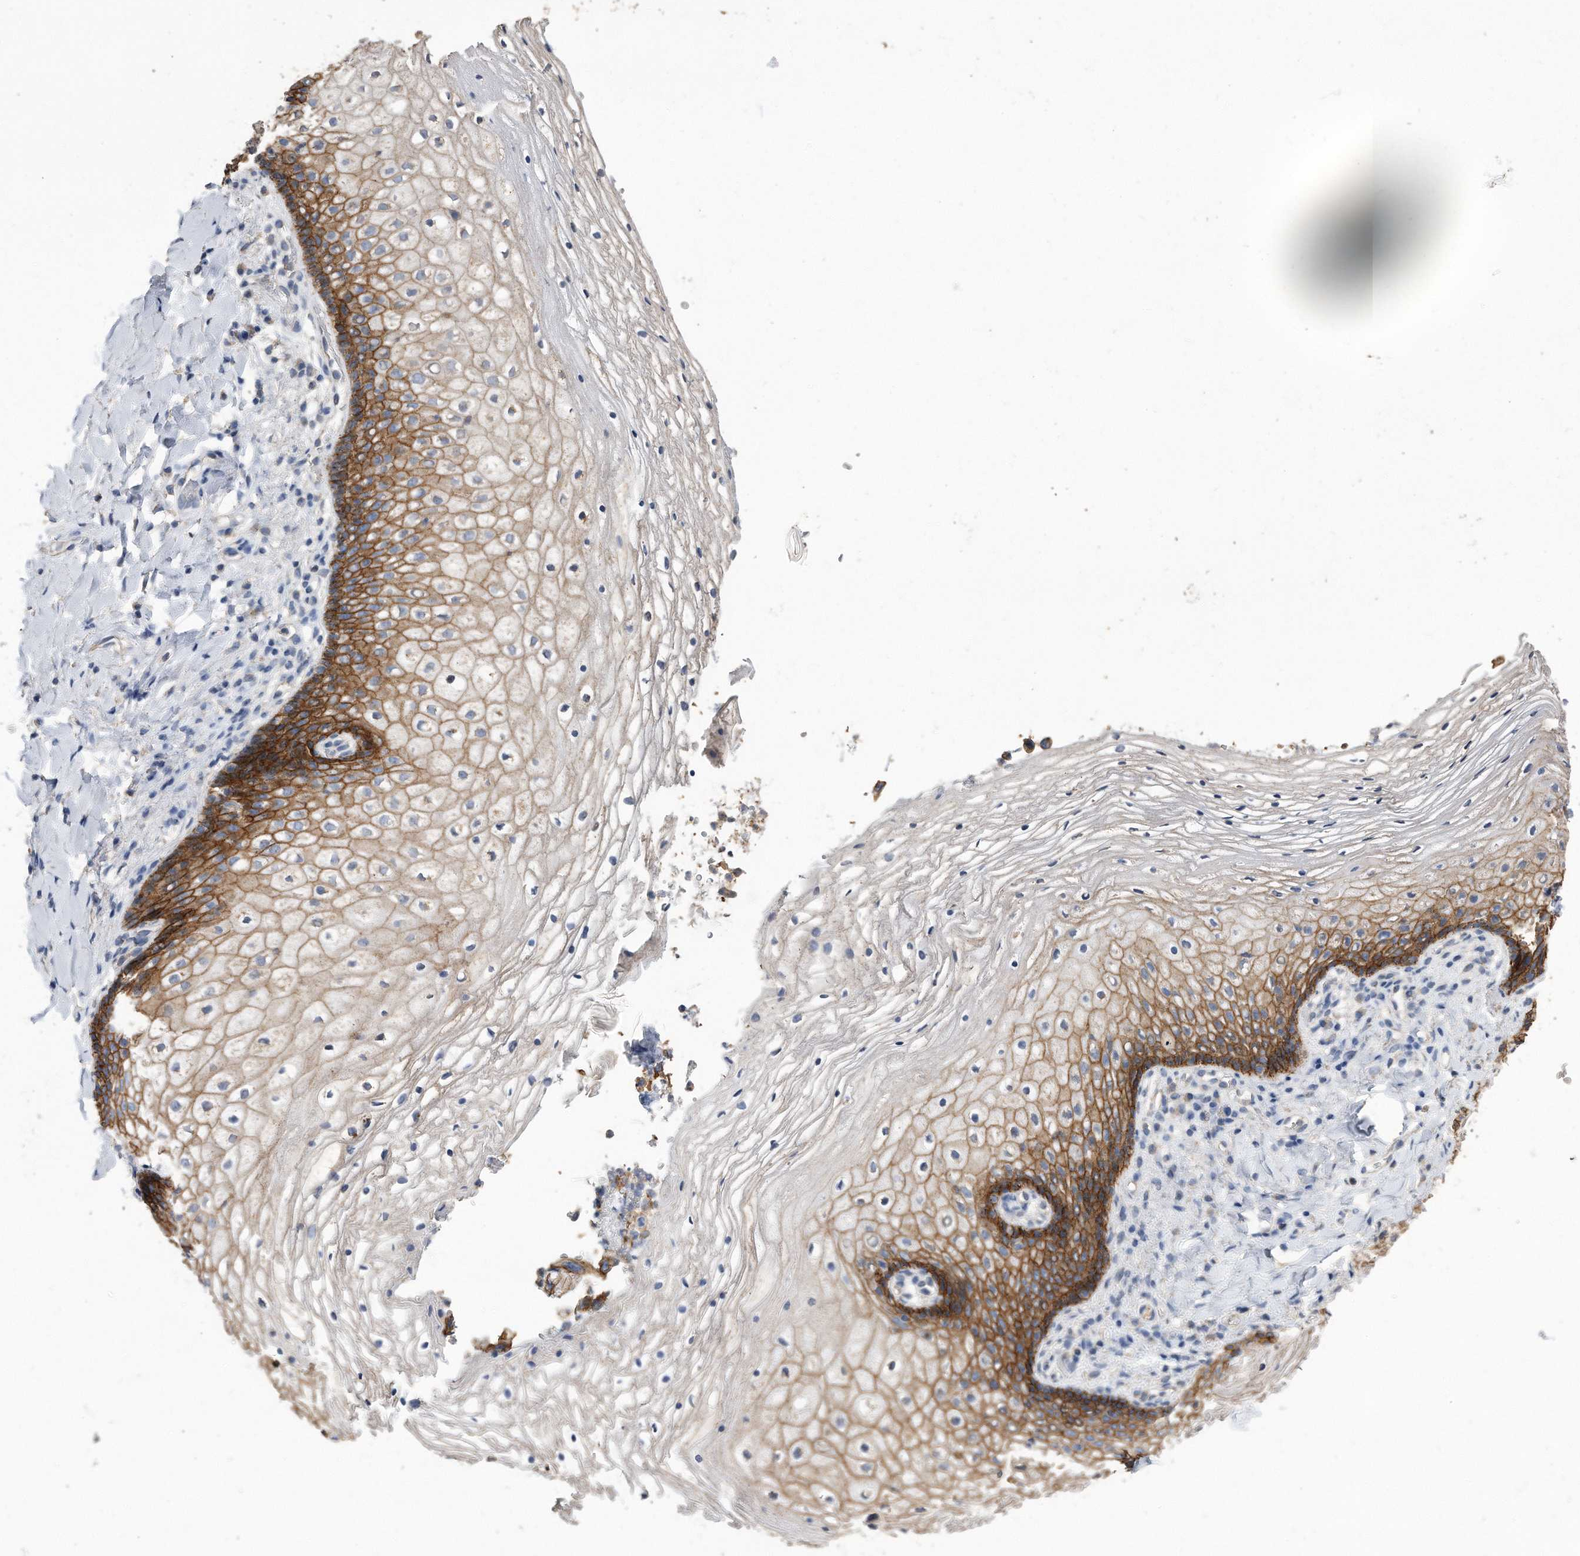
{"staining": {"intensity": "strong", "quantity": ">75%", "location": "cytoplasmic/membranous"}, "tissue": "vagina", "cell_type": "Squamous epithelial cells", "image_type": "normal", "snomed": [{"axis": "morphology", "description": "Normal tissue, NOS"}, {"axis": "topography", "description": "Vagina"}], "caption": "Immunohistochemistry photomicrograph of normal vagina stained for a protein (brown), which reveals high levels of strong cytoplasmic/membranous staining in approximately >75% of squamous epithelial cells.", "gene": "CDCP1", "patient": {"sex": "female", "age": 60}}